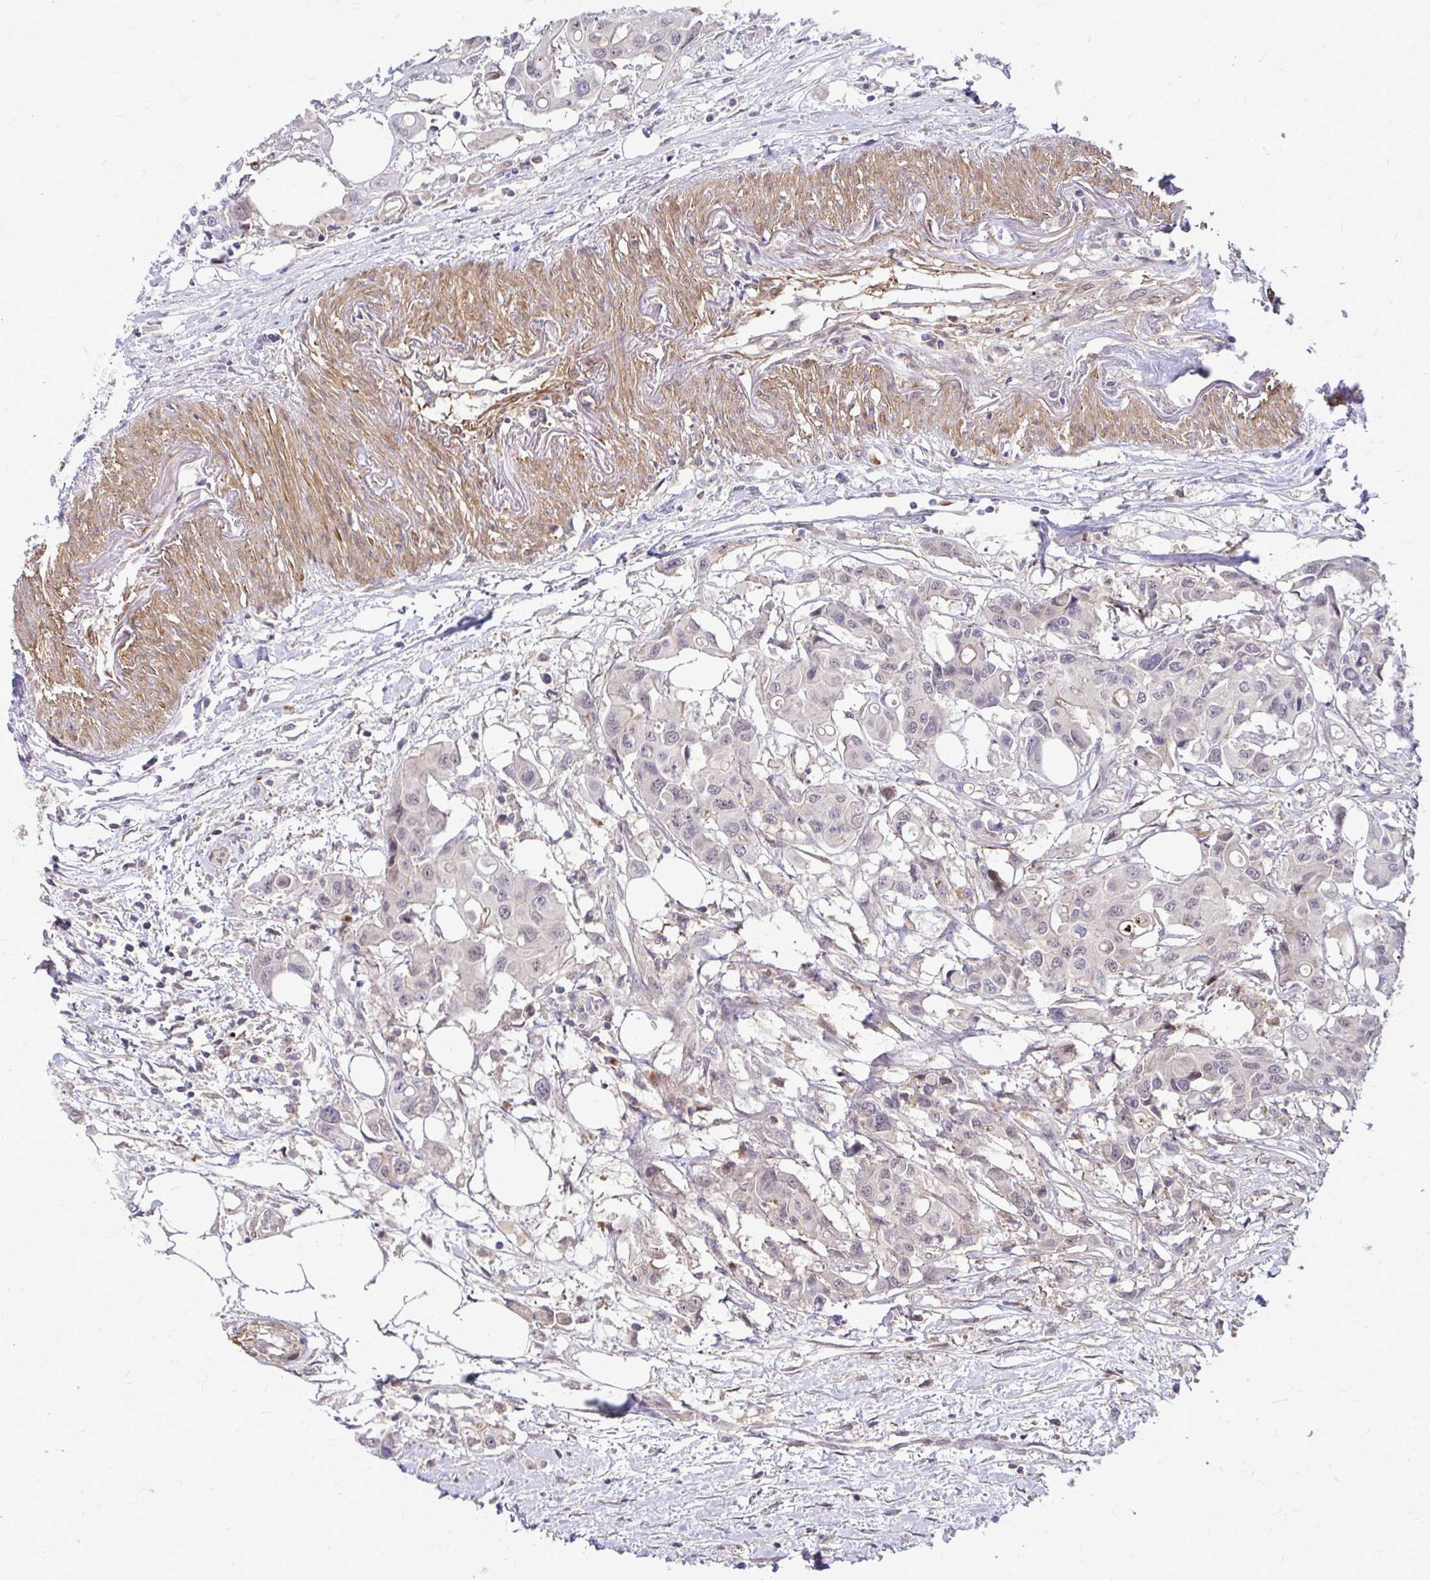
{"staining": {"intensity": "weak", "quantity": "<25%", "location": "cytoplasmic/membranous"}, "tissue": "colorectal cancer", "cell_type": "Tumor cells", "image_type": "cancer", "snomed": [{"axis": "morphology", "description": "Adenocarcinoma, NOS"}, {"axis": "topography", "description": "Colon"}], "caption": "The photomicrograph demonstrates no staining of tumor cells in colorectal cancer (adenocarcinoma).", "gene": "TRIP6", "patient": {"sex": "male", "age": 77}}